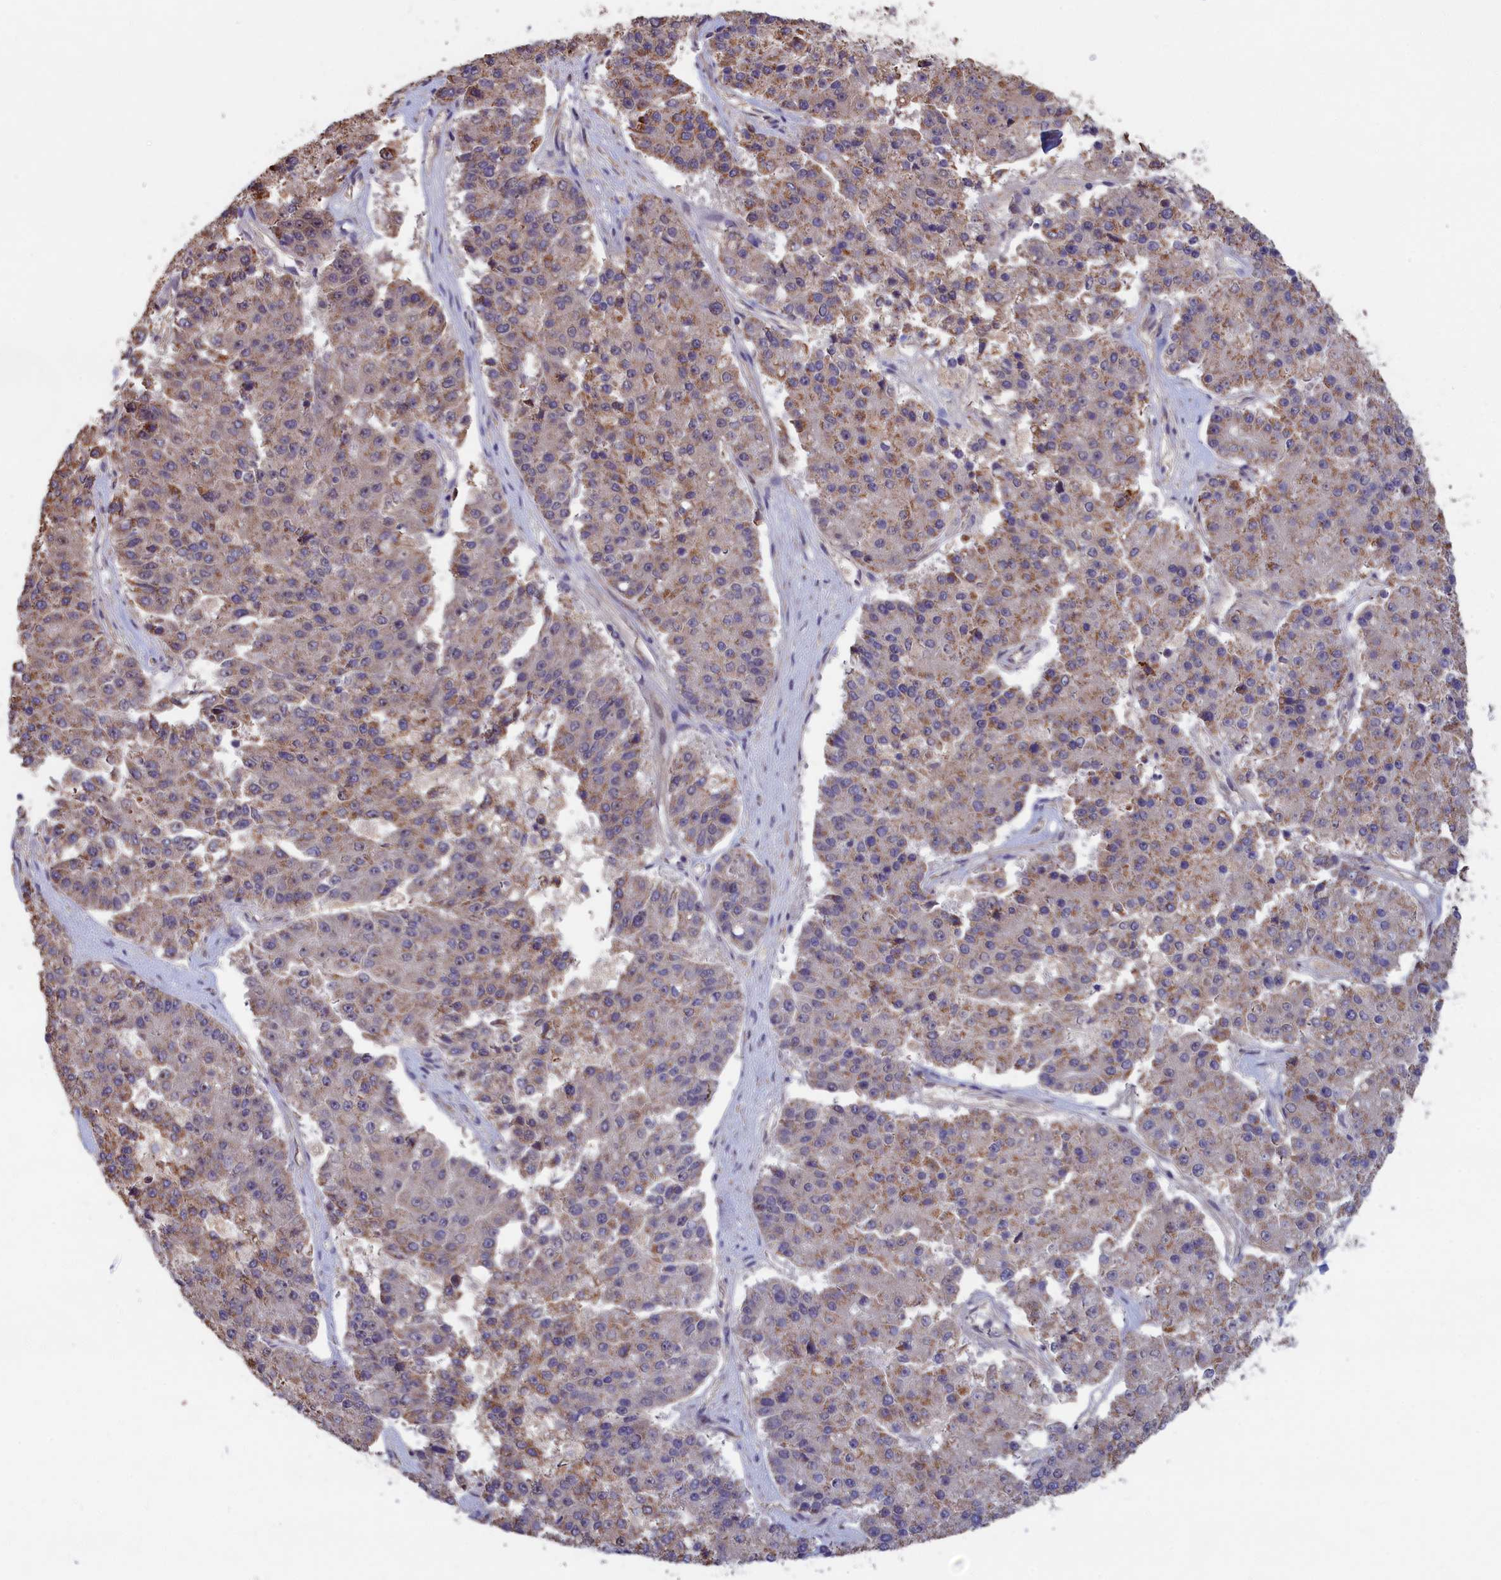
{"staining": {"intensity": "moderate", "quantity": "25%-75%", "location": "cytoplasmic/membranous"}, "tissue": "pancreatic cancer", "cell_type": "Tumor cells", "image_type": "cancer", "snomed": [{"axis": "morphology", "description": "Adenocarcinoma, NOS"}, {"axis": "topography", "description": "Pancreas"}], "caption": "Pancreatic adenocarcinoma tissue shows moderate cytoplasmic/membranous staining in approximately 25%-75% of tumor cells Using DAB (3,3'-diaminobenzidine) (brown) and hematoxylin (blue) stains, captured at high magnification using brightfield microscopy.", "gene": "ZNF816", "patient": {"sex": "male", "age": 50}}